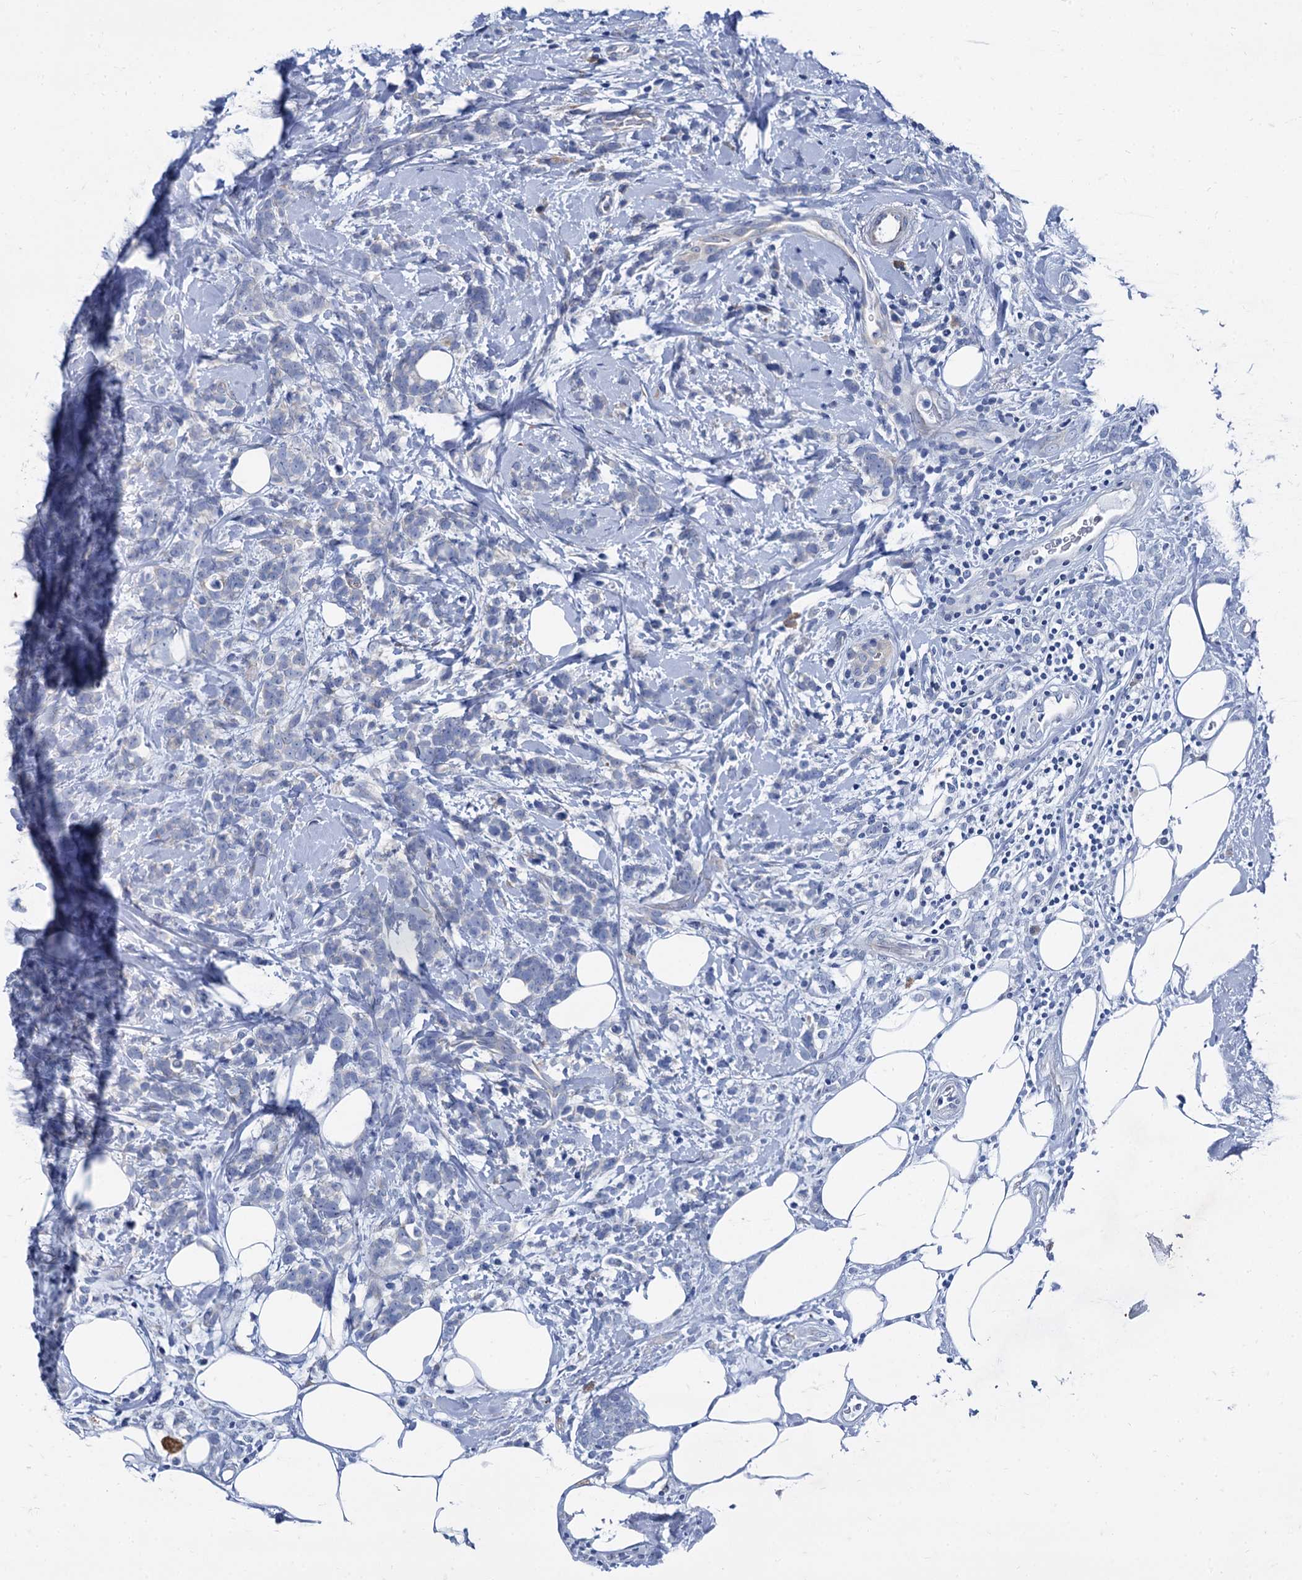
{"staining": {"intensity": "negative", "quantity": "none", "location": "none"}, "tissue": "breast cancer", "cell_type": "Tumor cells", "image_type": "cancer", "snomed": [{"axis": "morphology", "description": "Lobular carcinoma"}, {"axis": "topography", "description": "Breast"}], "caption": "There is no significant positivity in tumor cells of breast lobular carcinoma.", "gene": "FOXR2", "patient": {"sex": "female", "age": 58}}